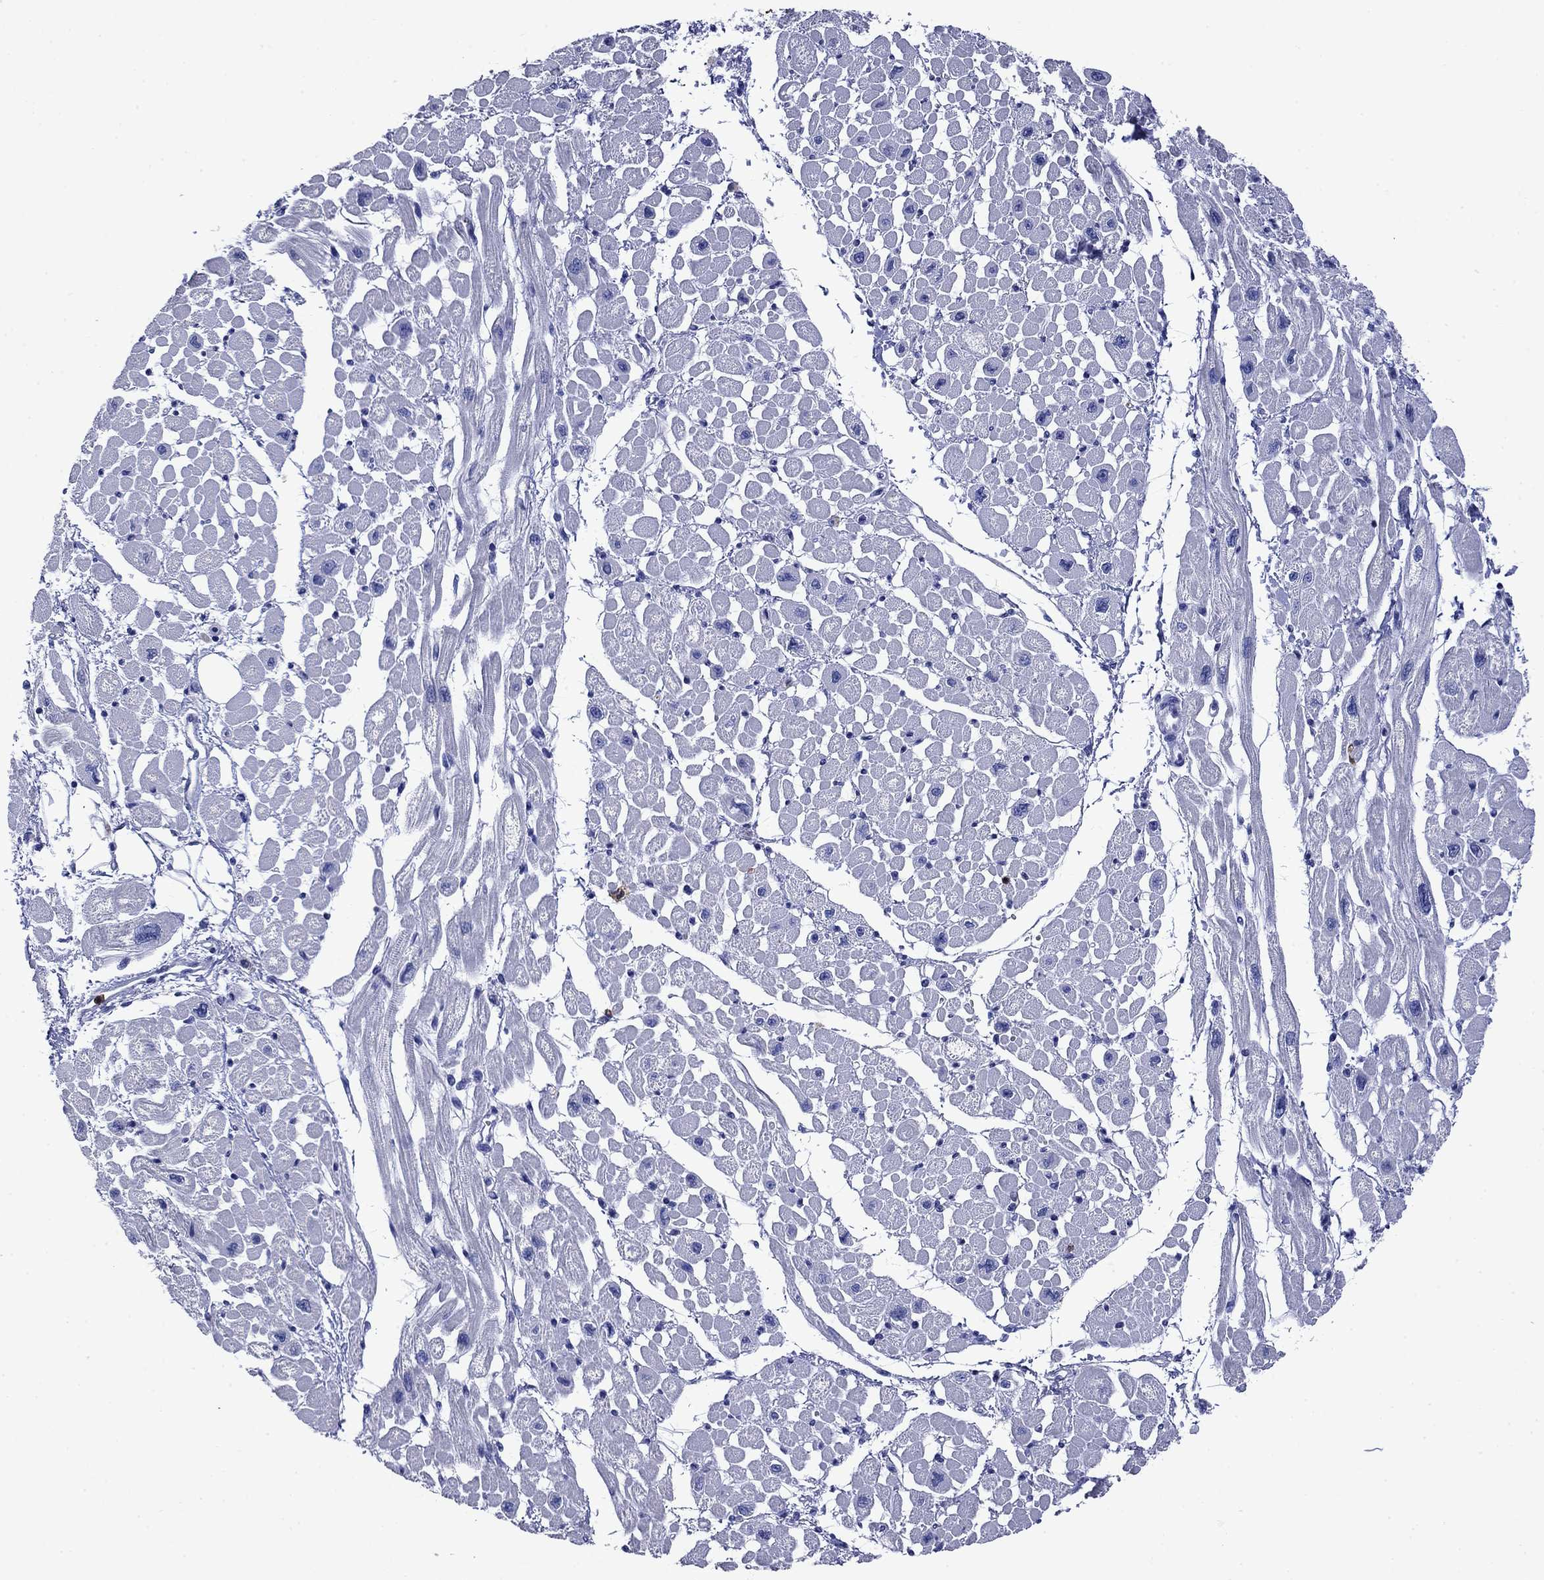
{"staining": {"intensity": "negative", "quantity": "none", "location": "none"}, "tissue": "heart muscle", "cell_type": "Cardiomyocytes", "image_type": "normal", "snomed": [{"axis": "morphology", "description": "Normal tissue, NOS"}, {"axis": "topography", "description": "Heart"}], "caption": "A high-resolution image shows immunohistochemistry (IHC) staining of benign heart muscle, which reveals no significant staining in cardiomyocytes.", "gene": "TFR2", "patient": {"sex": "male", "age": 66}}